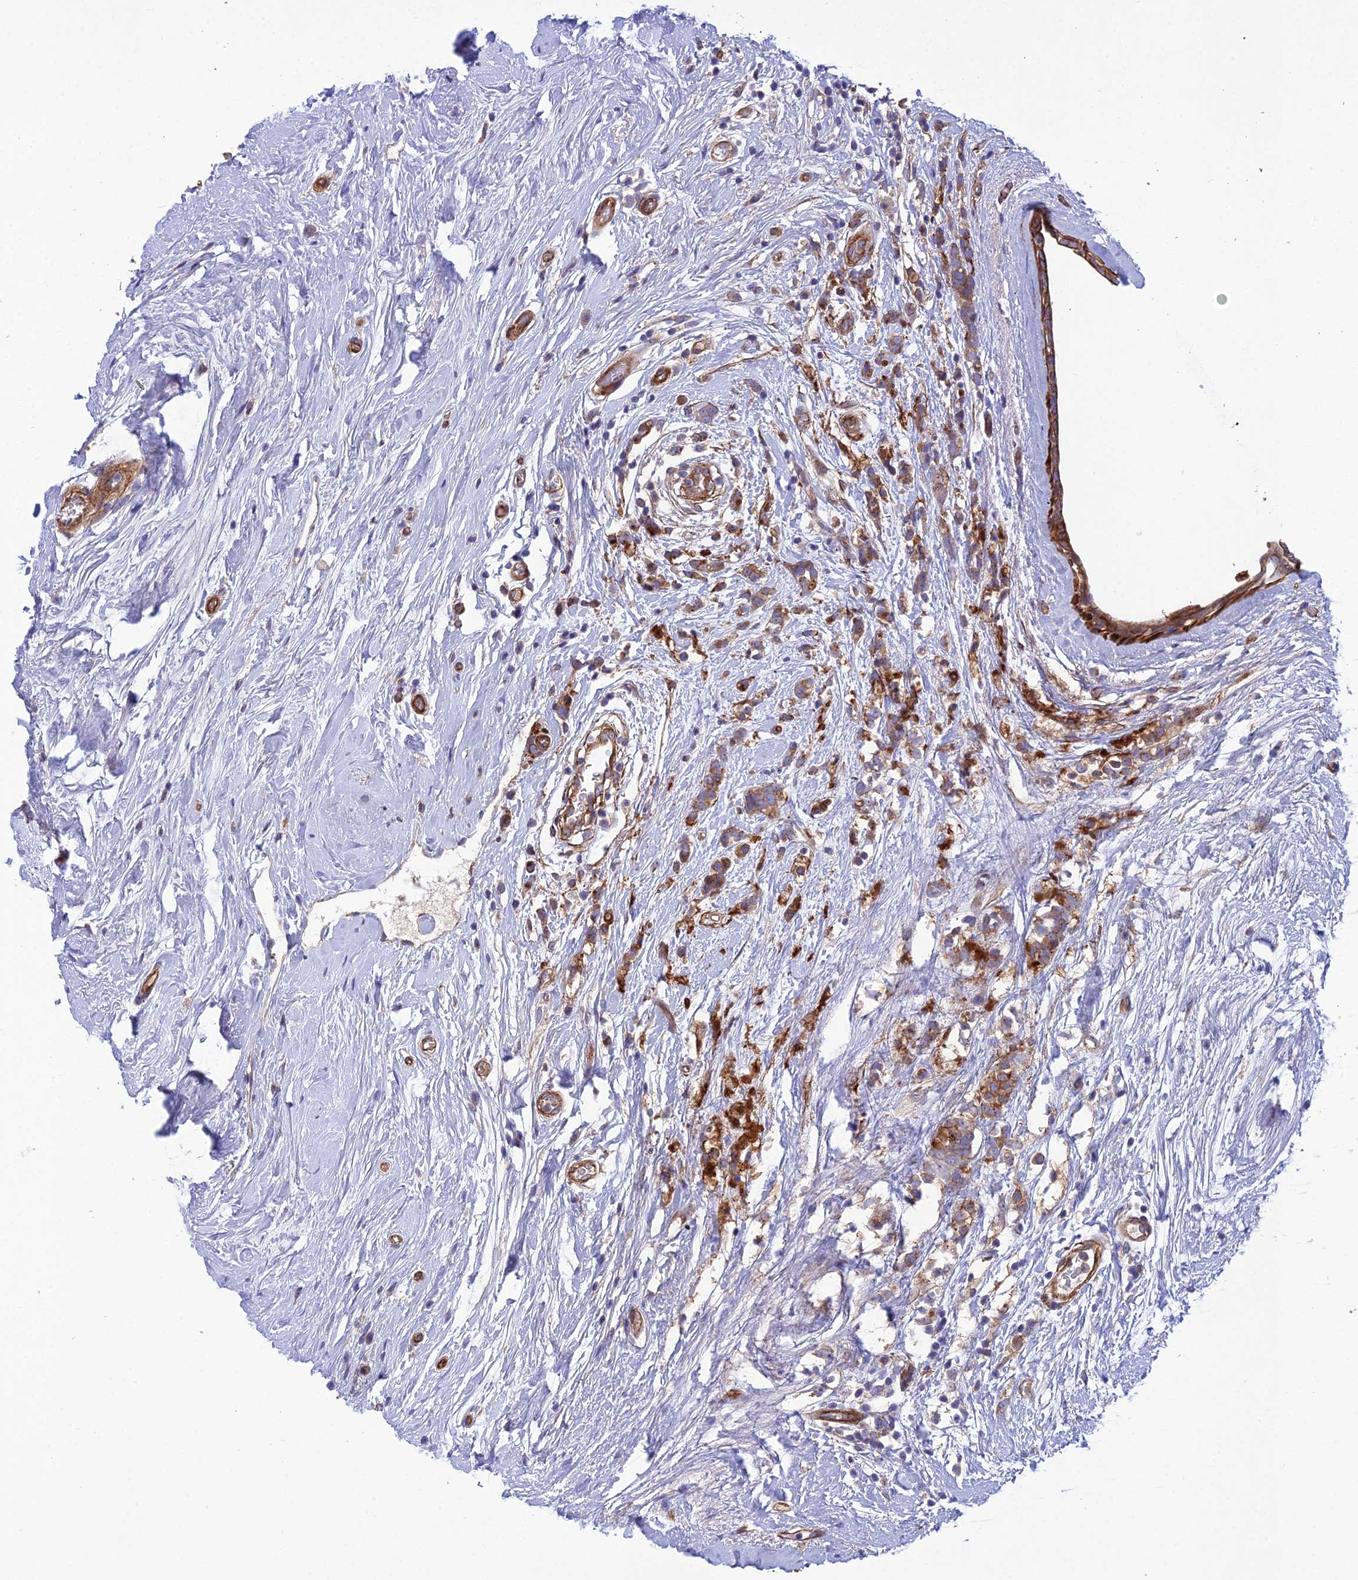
{"staining": {"intensity": "strong", "quantity": ">75%", "location": "cytoplasmic/membranous"}, "tissue": "breast cancer", "cell_type": "Tumor cells", "image_type": "cancer", "snomed": [{"axis": "morphology", "description": "Lobular carcinoma"}, {"axis": "topography", "description": "Breast"}], "caption": "DAB immunohistochemical staining of human lobular carcinoma (breast) displays strong cytoplasmic/membranous protein positivity in about >75% of tumor cells.", "gene": "RALGAPA2", "patient": {"sex": "female", "age": 58}}